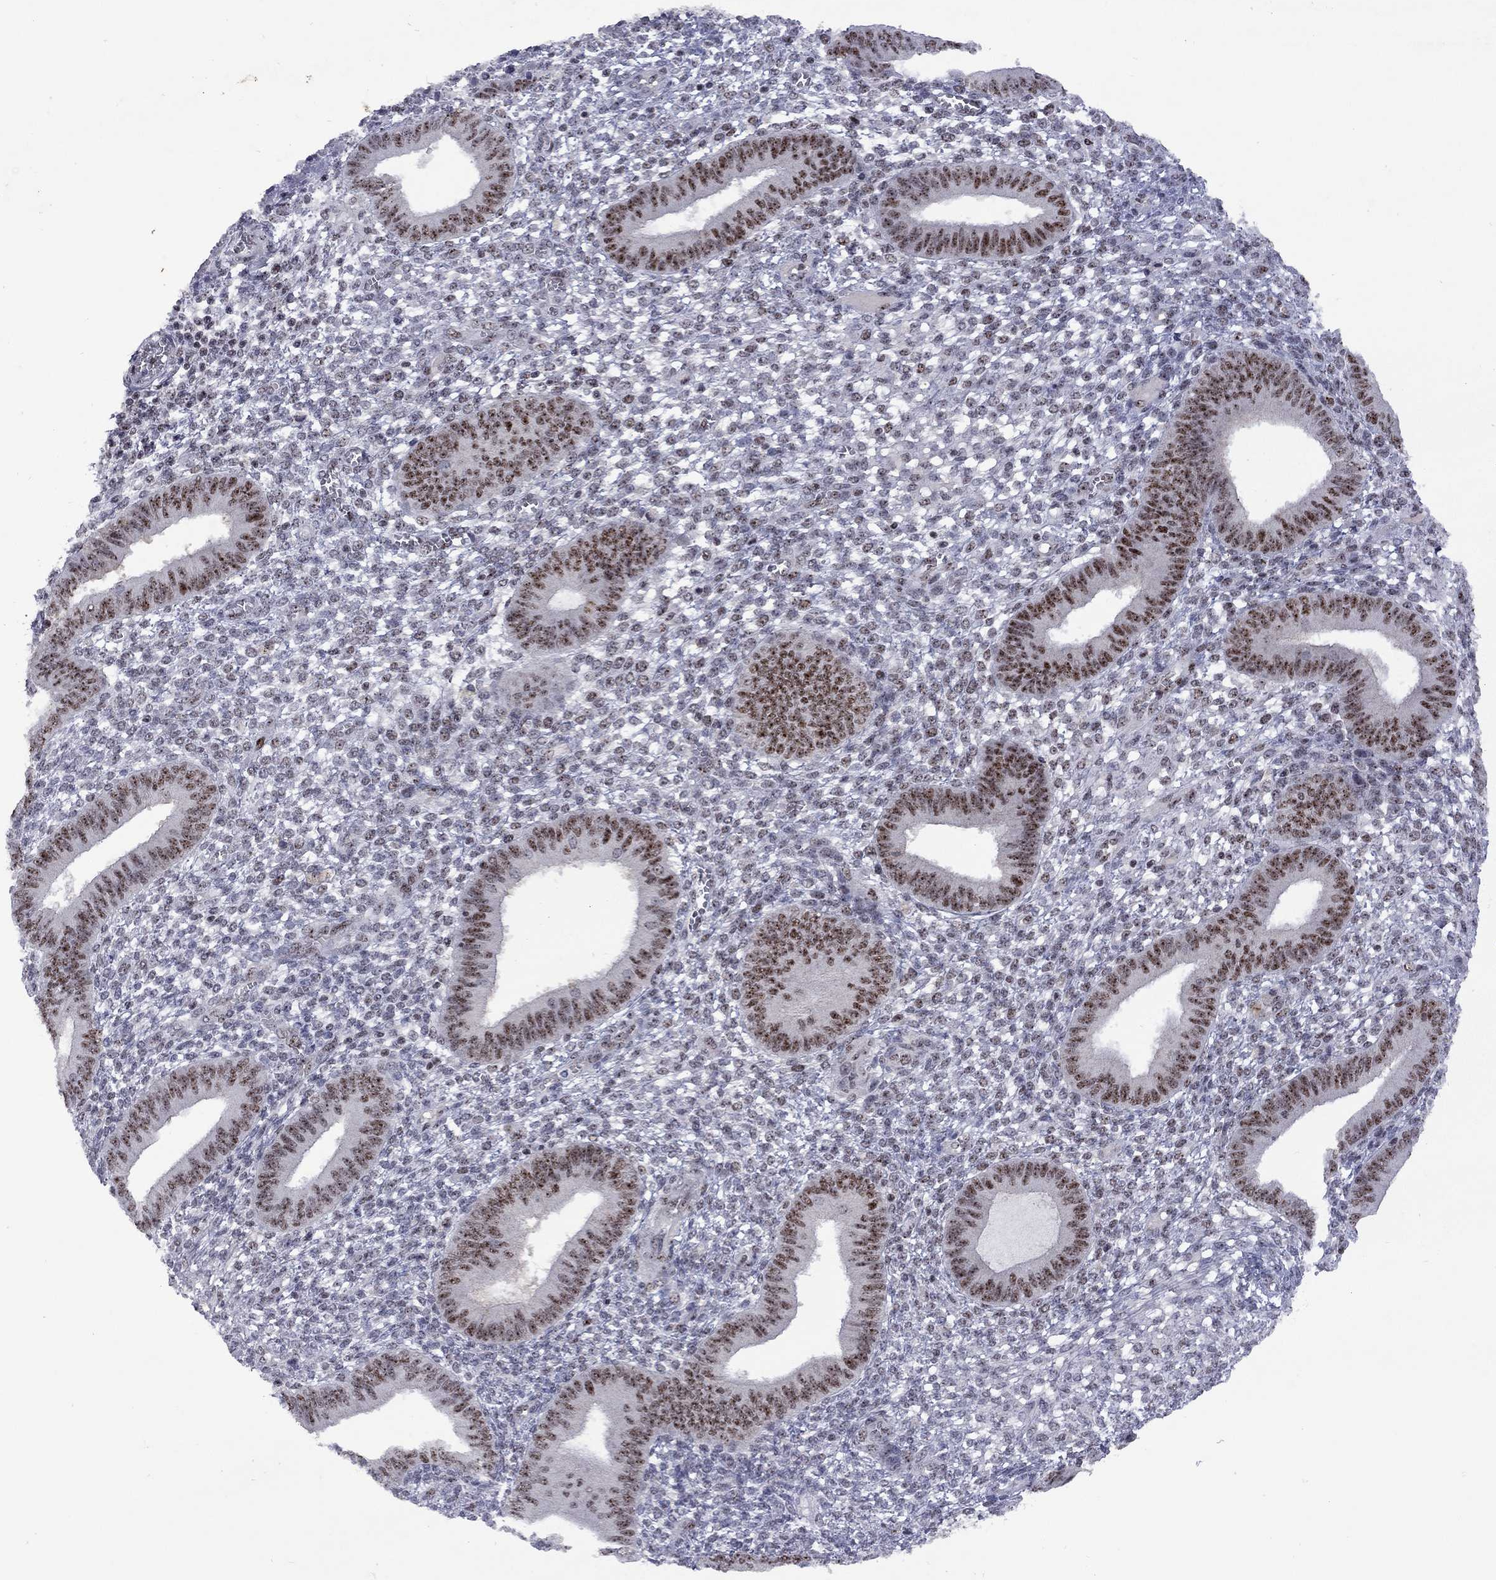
{"staining": {"intensity": "moderate", "quantity": "<25%", "location": "nuclear"}, "tissue": "endometrium", "cell_type": "Cells in endometrial stroma", "image_type": "normal", "snomed": [{"axis": "morphology", "description": "Normal tissue, NOS"}, {"axis": "topography", "description": "Endometrium"}], "caption": "Immunohistochemistry of normal endometrium reveals low levels of moderate nuclear positivity in about <25% of cells in endometrial stroma. The staining is performed using DAB (3,3'-diaminobenzidine) brown chromogen to label protein expression. The nuclei are counter-stained blue using hematoxylin.", "gene": "SPOUT1", "patient": {"sex": "female", "age": 42}}